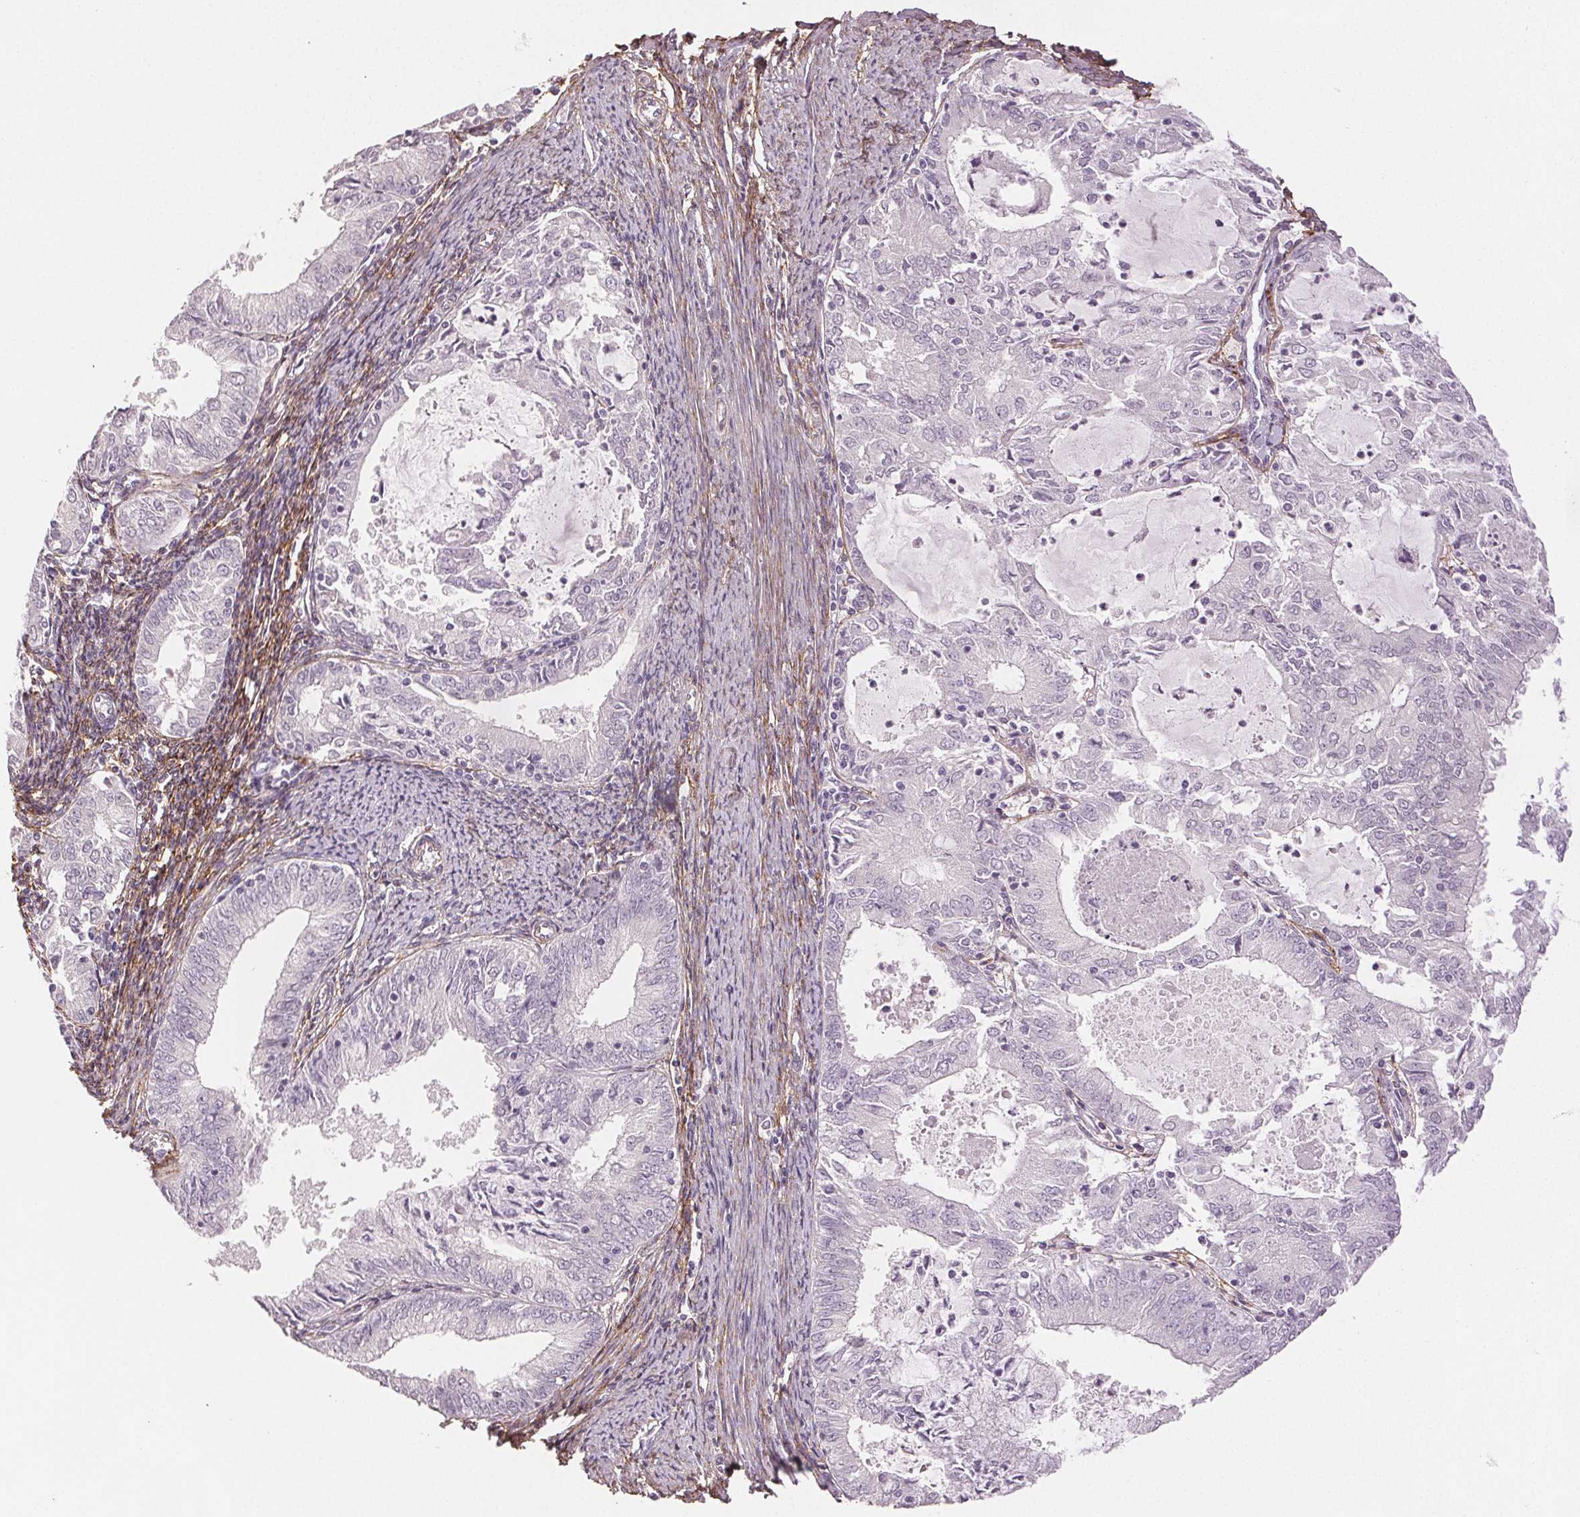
{"staining": {"intensity": "negative", "quantity": "none", "location": "none"}, "tissue": "endometrial cancer", "cell_type": "Tumor cells", "image_type": "cancer", "snomed": [{"axis": "morphology", "description": "Adenocarcinoma, NOS"}, {"axis": "topography", "description": "Endometrium"}], "caption": "Immunohistochemistry micrograph of endometrial cancer stained for a protein (brown), which reveals no expression in tumor cells.", "gene": "FBN1", "patient": {"sex": "female", "age": 57}}